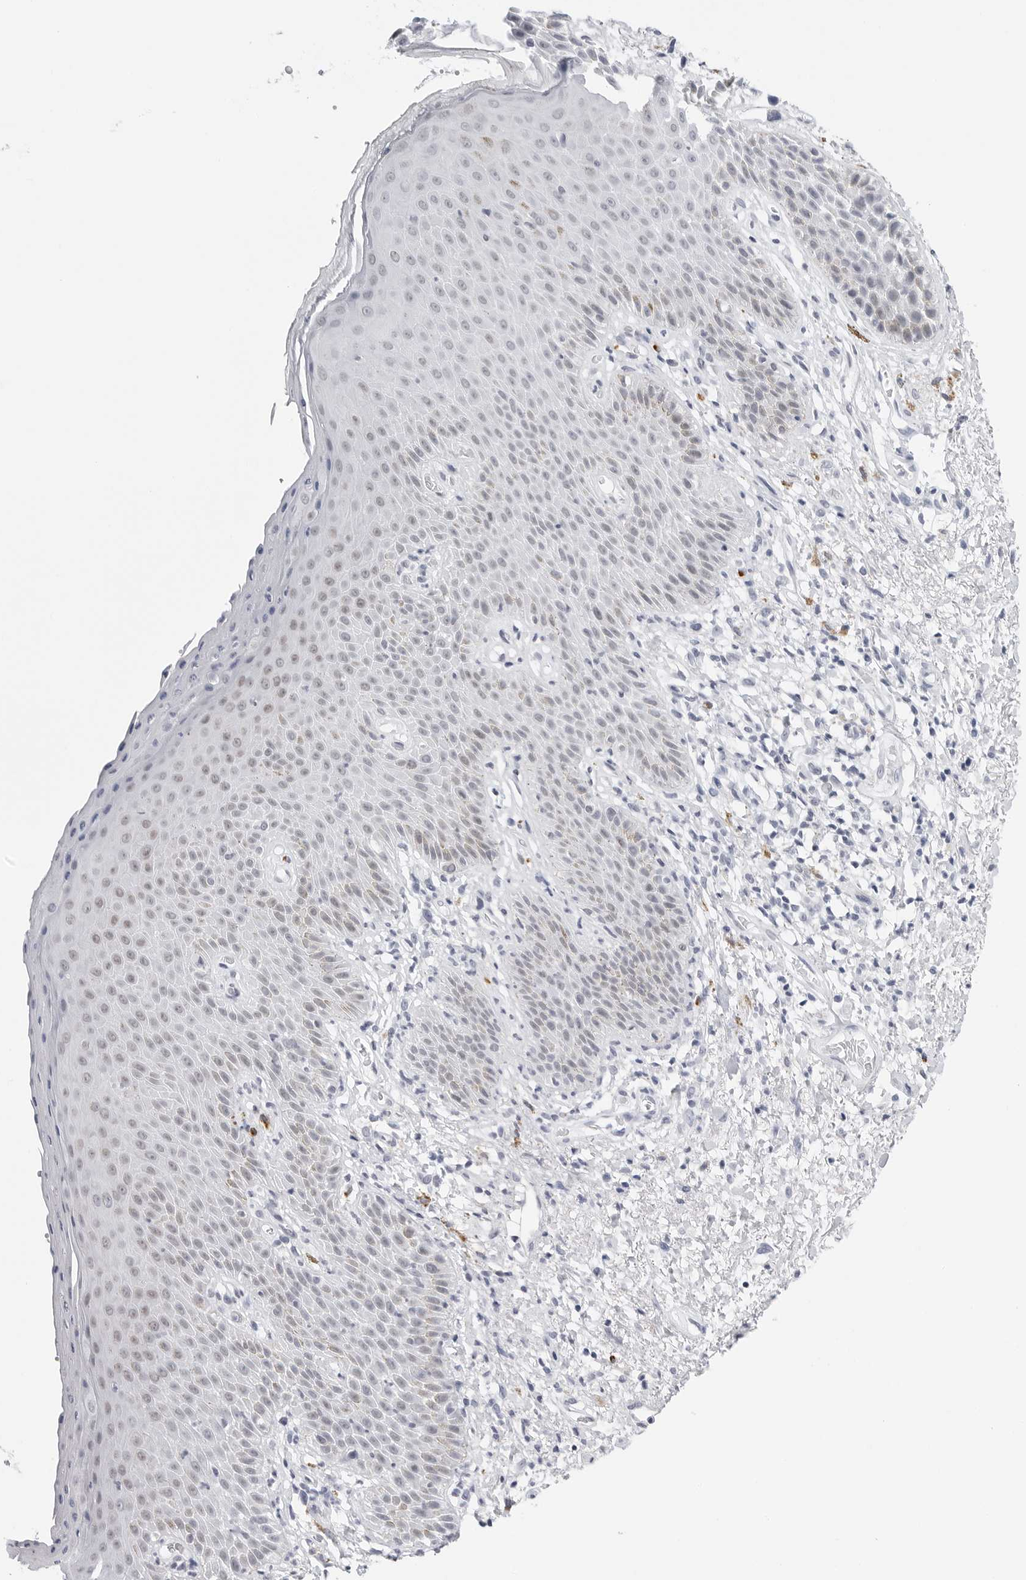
{"staining": {"intensity": "negative", "quantity": "none", "location": "none"}, "tissue": "skin", "cell_type": "Epidermal cells", "image_type": "normal", "snomed": [{"axis": "morphology", "description": "Normal tissue, NOS"}, {"axis": "topography", "description": "Anal"}], "caption": "This is an IHC histopathology image of unremarkable human skin. There is no positivity in epidermal cells.", "gene": "HSPB7", "patient": {"sex": "male", "age": 74}}